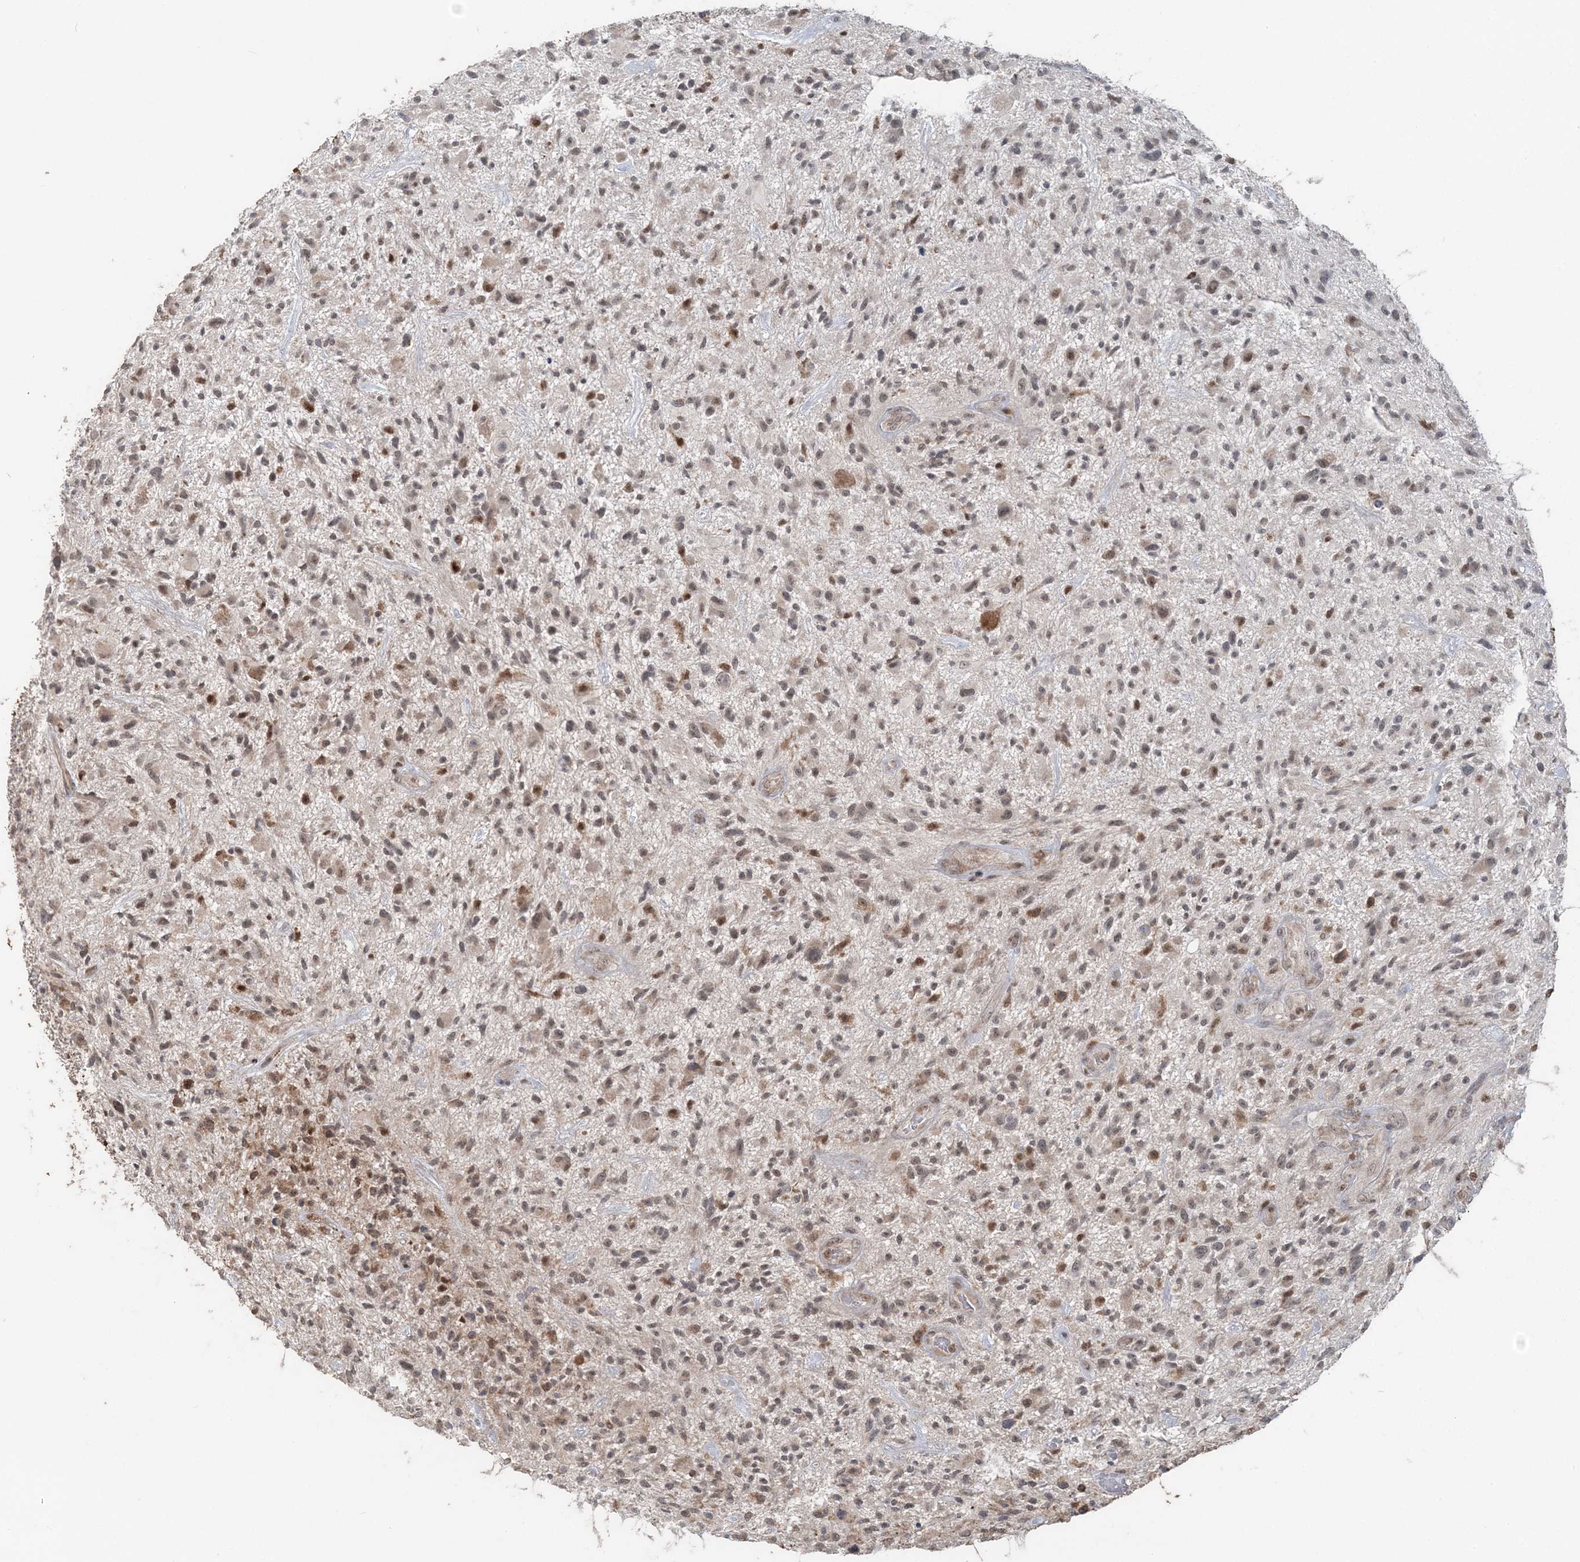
{"staining": {"intensity": "weak", "quantity": "25%-75%", "location": "cytoplasmic/membranous,nuclear"}, "tissue": "glioma", "cell_type": "Tumor cells", "image_type": "cancer", "snomed": [{"axis": "morphology", "description": "Glioma, malignant, High grade"}, {"axis": "topography", "description": "Brain"}], "caption": "Brown immunohistochemical staining in glioma exhibits weak cytoplasmic/membranous and nuclear staining in approximately 25%-75% of tumor cells.", "gene": "SLU7", "patient": {"sex": "male", "age": 47}}